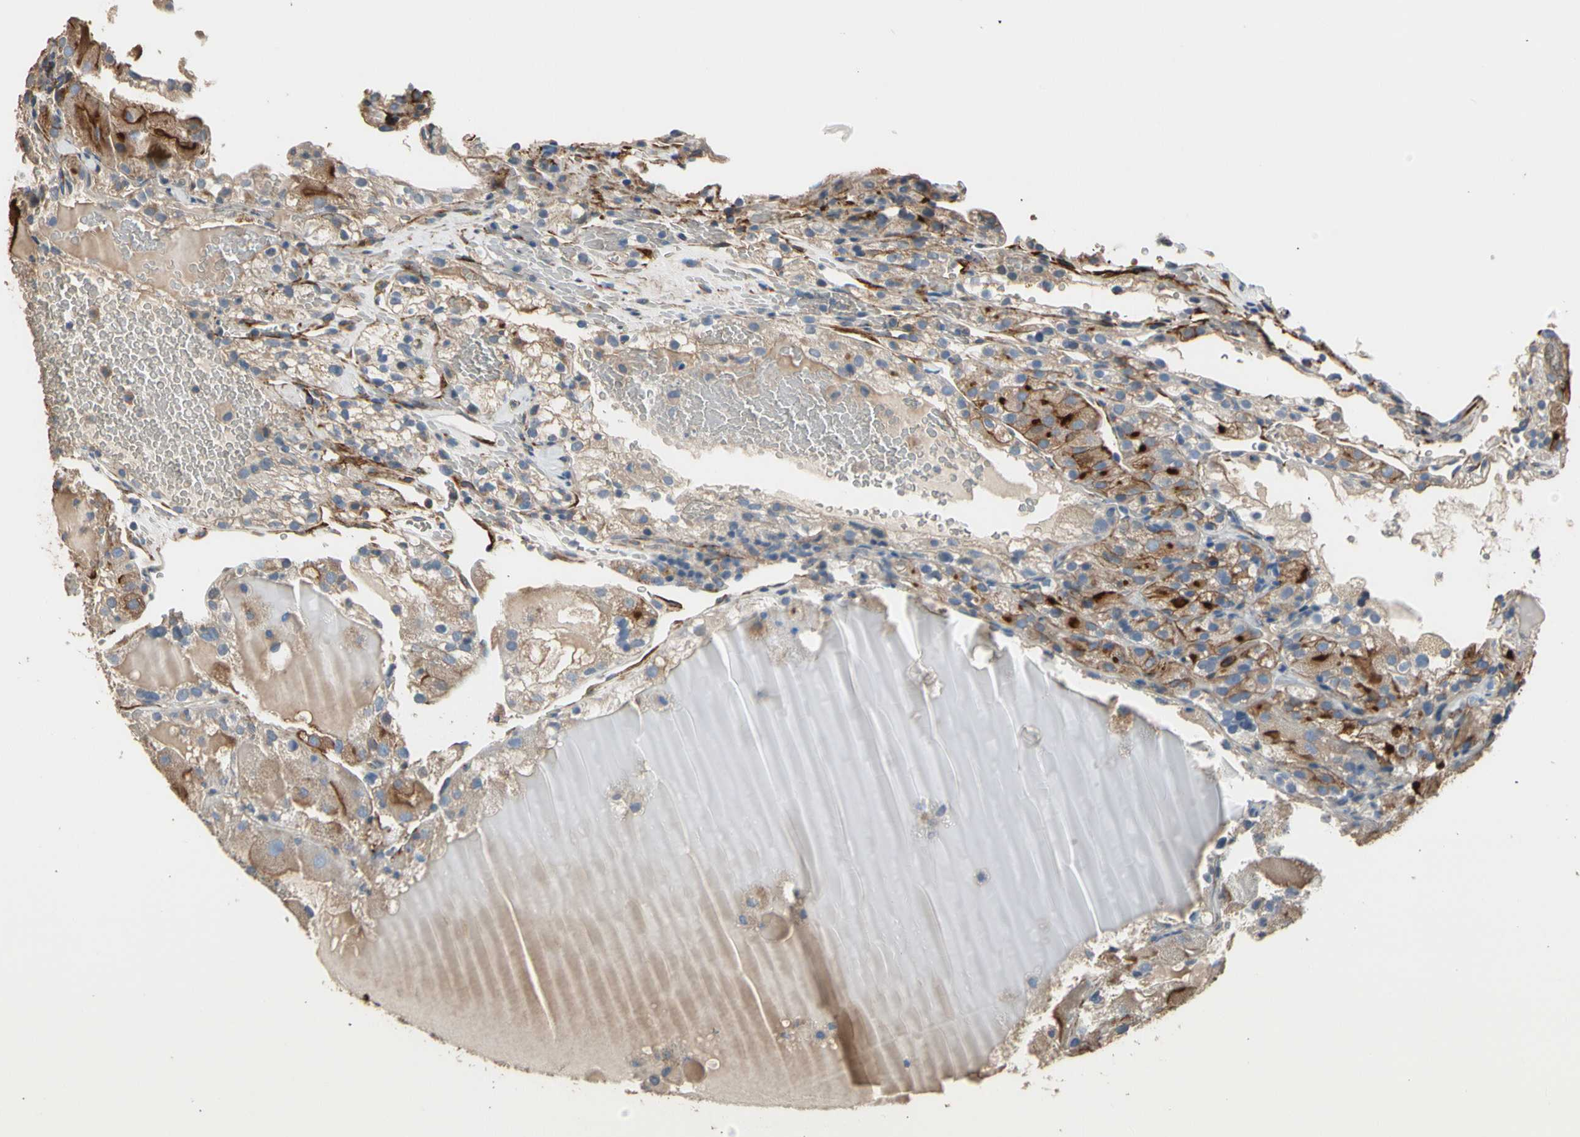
{"staining": {"intensity": "weak", "quantity": ">75%", "location": "cytoplasmic/membranous"}, "tissue": "renal cancer", "cell_type": "Tumor cells", "image_type": "cancer", "snomed": [{"axis": "morphology", "description": "Normal tissue, NOS"}, {"axis": "morphology", "description": "Adenocarcinoma, NOS"}, {"axis": "topography", "description": "Kidney"}], "caption": "Adenocarcinoma (renal) stained with immunohistochemistry reveals weak cytoplasmic/membranous staining in about >75% of tumor cells.", "gene": "SUSD2", "patient": {"sex": "male", "age": 61}}